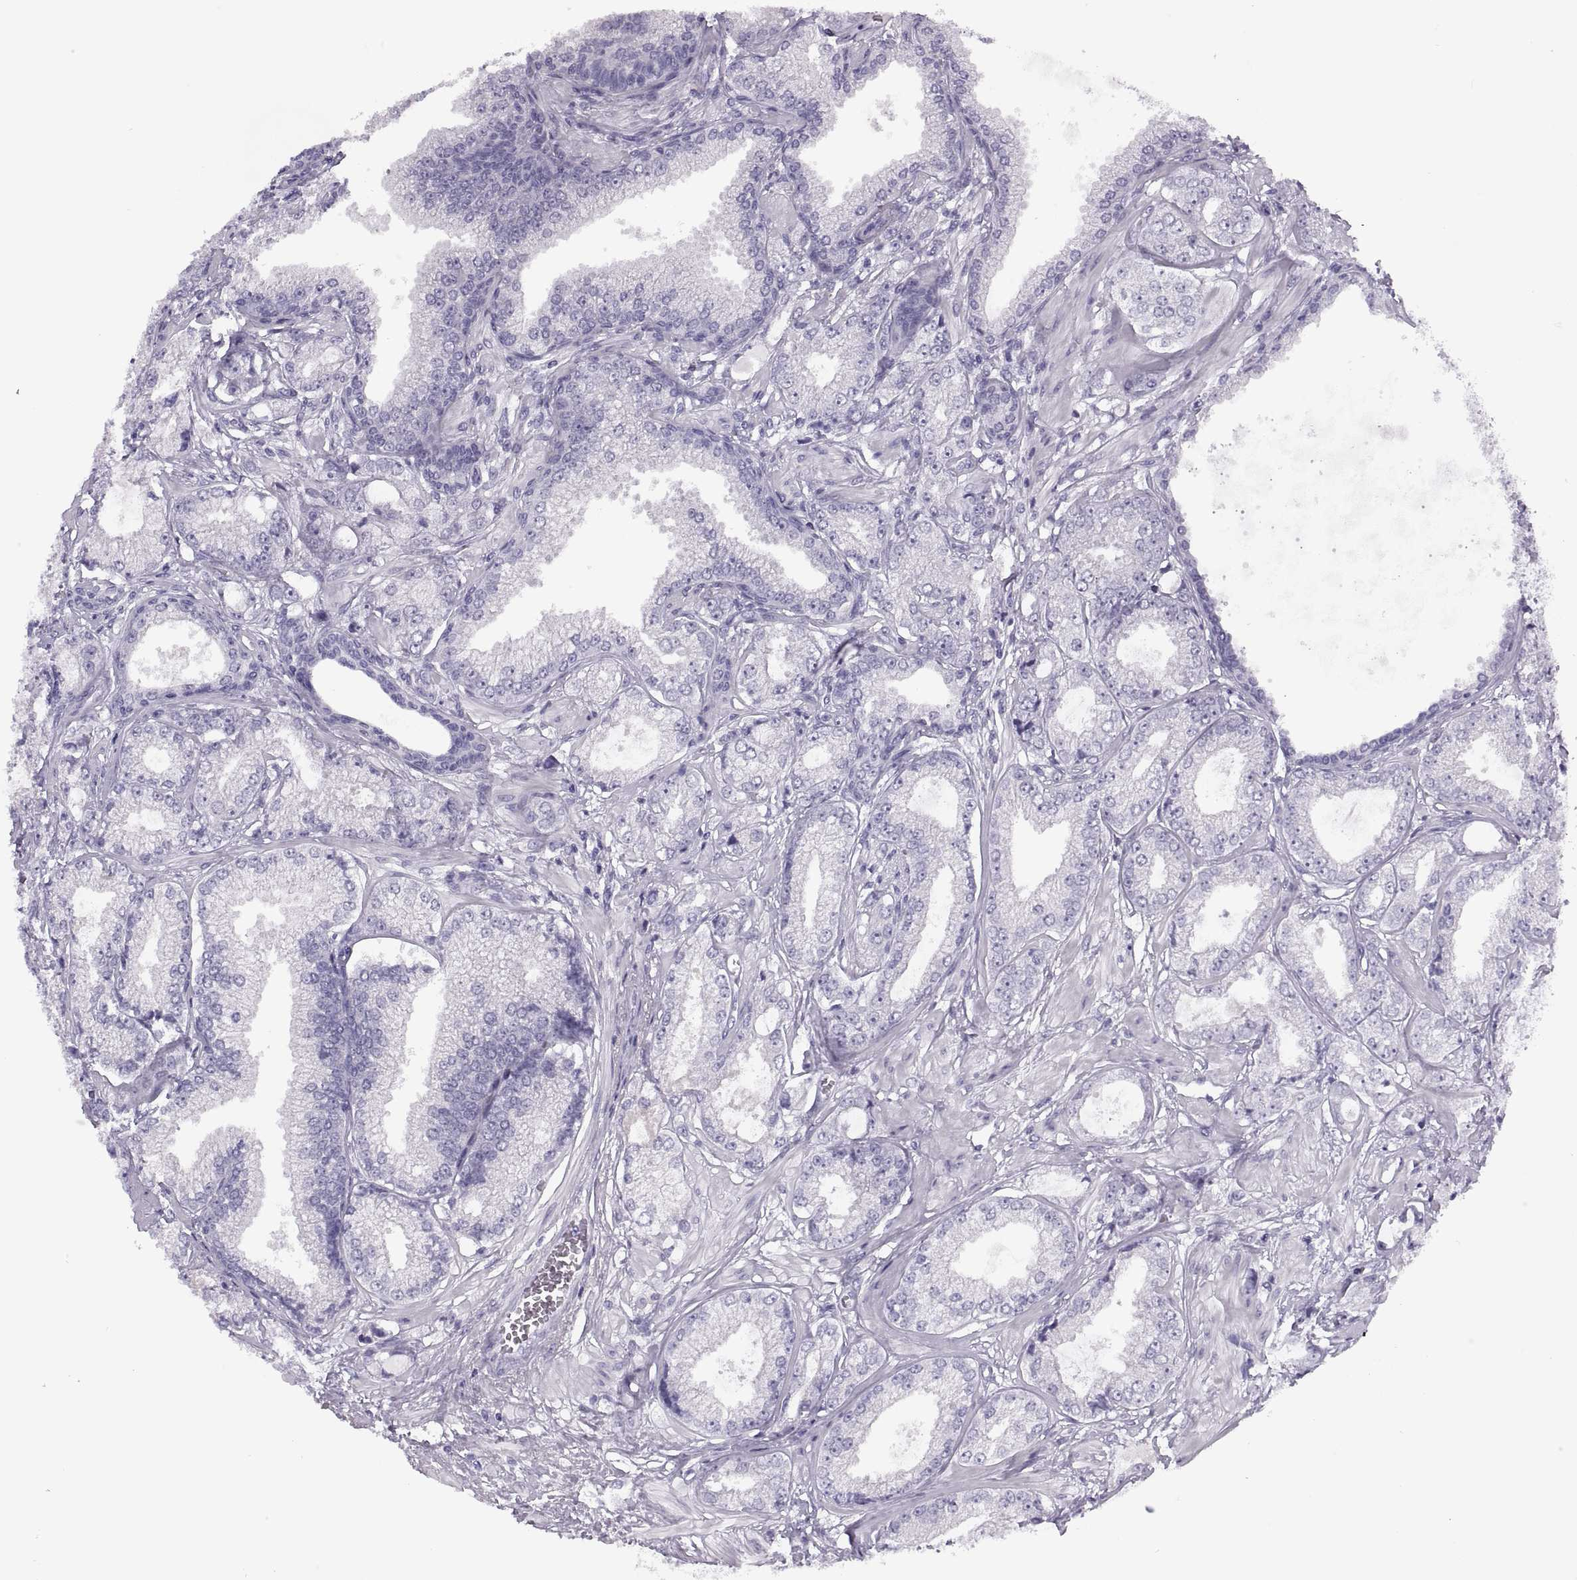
{"staining": {"intensity": "negative", "quantity": "none", "location": "none"}, "tissue": "prostate cancer", "cell_type": "Tumor cells", "image_type": "cancer", "snomed": [{"axis": "morphology", "description": "Adenocarcinoma, NOS"}, {"axis": "topography", "description": "Prostate"}], "caption": "Immunohistochemistry of human prostate adenocarcinoma shows no staining in tumor cells.", "gene": "RLBP1", "patient": {"sex": "male", "age": 64}}